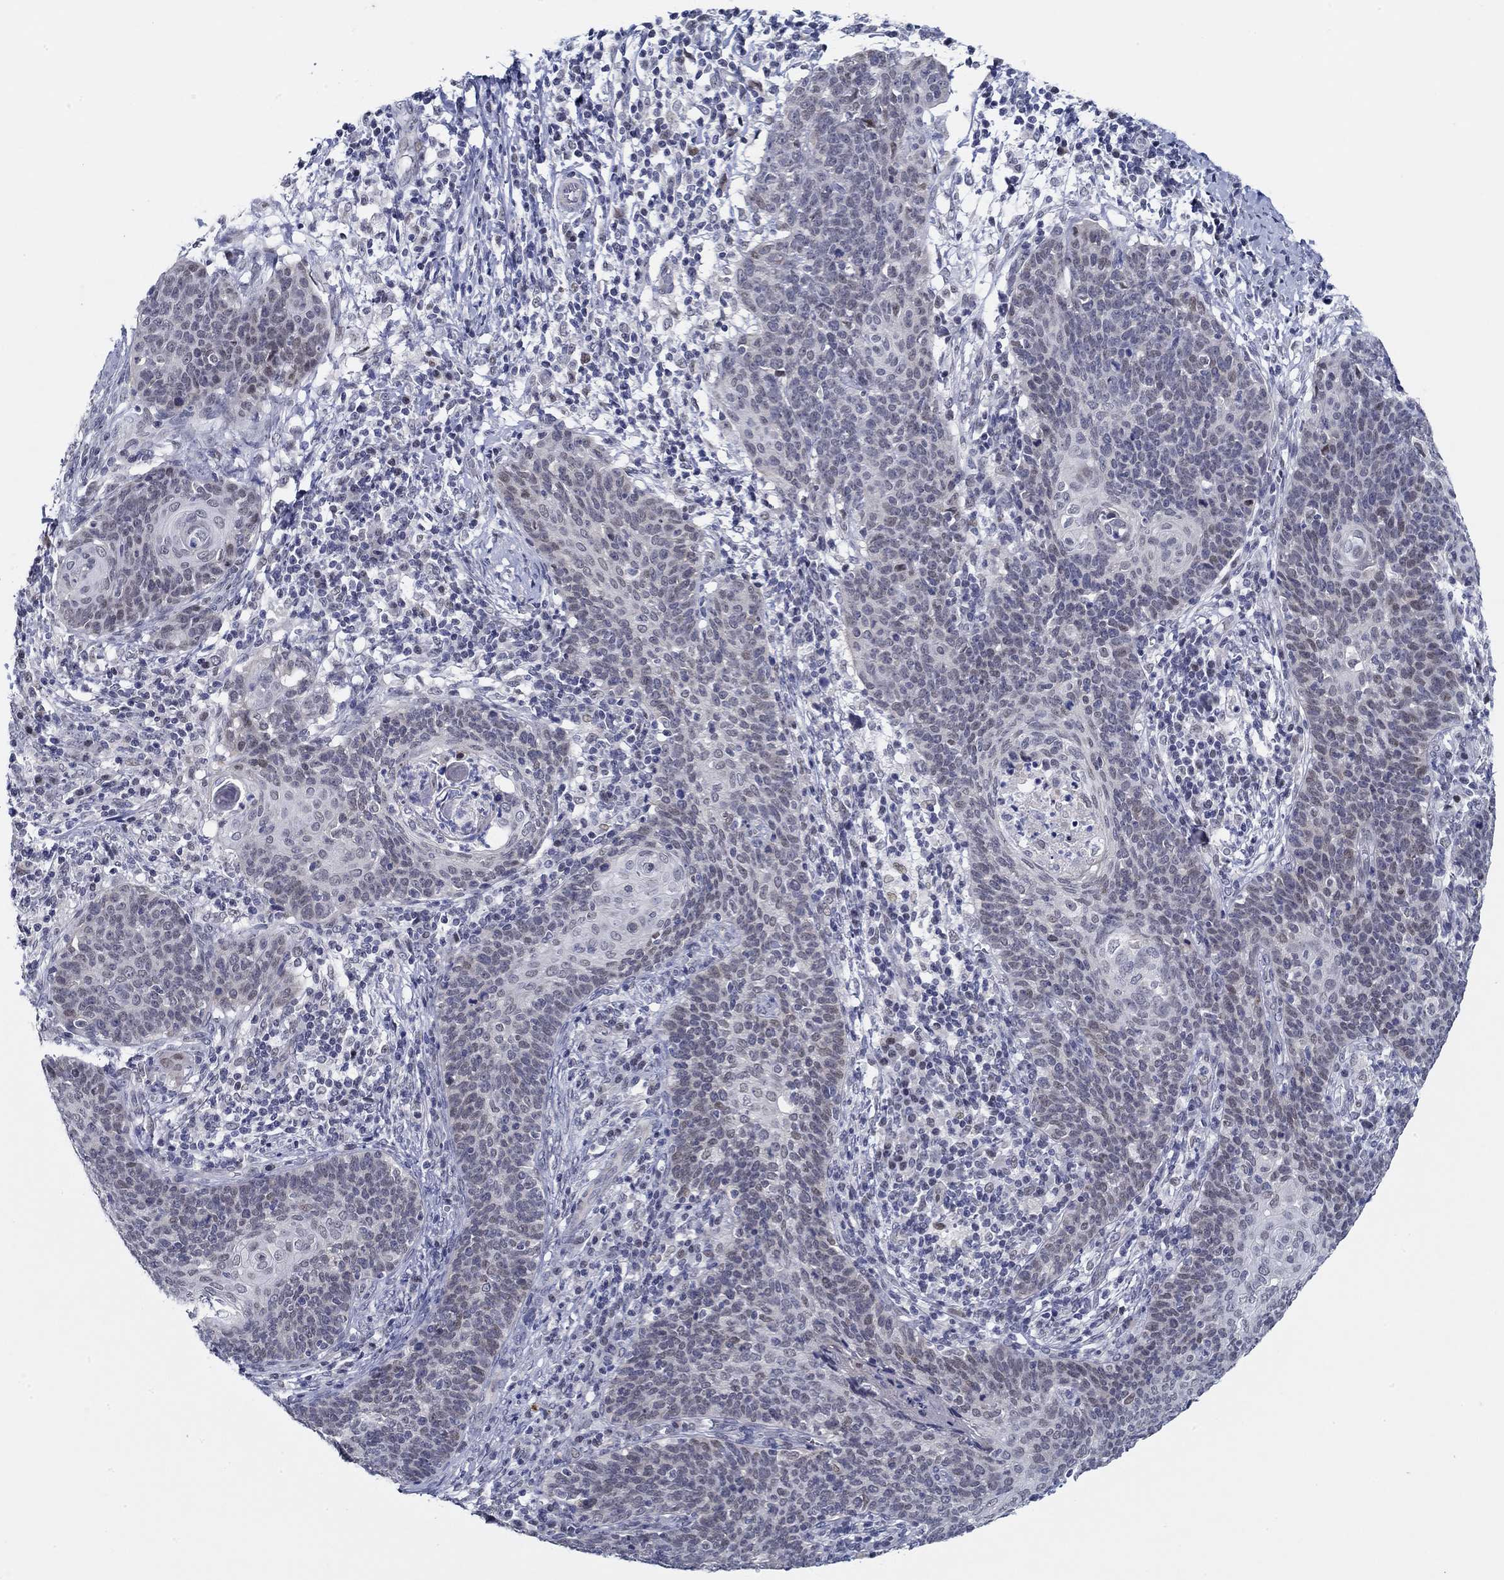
{"staining": {"intensity": "negative", "quantity": "none", "location": "none"}, "tissue": "cervical cancer", "cell_type": "Tumor cells", "image_type": "cancer", "snomed": [{"axis": "morphology", "description": "Squamous cell carcinoma, NOS"}, {"axis": "topography", "description": "Cervix"}], "caption": "IHC photomicrograph of neoplastic tissue: human cervical cancer (squamous cell carcinoma) stained with DAB reveals no significant protein positivity in tumor cells.", "gene": "SLC34A1", "patient": {"sex": "female", "age": 39}}